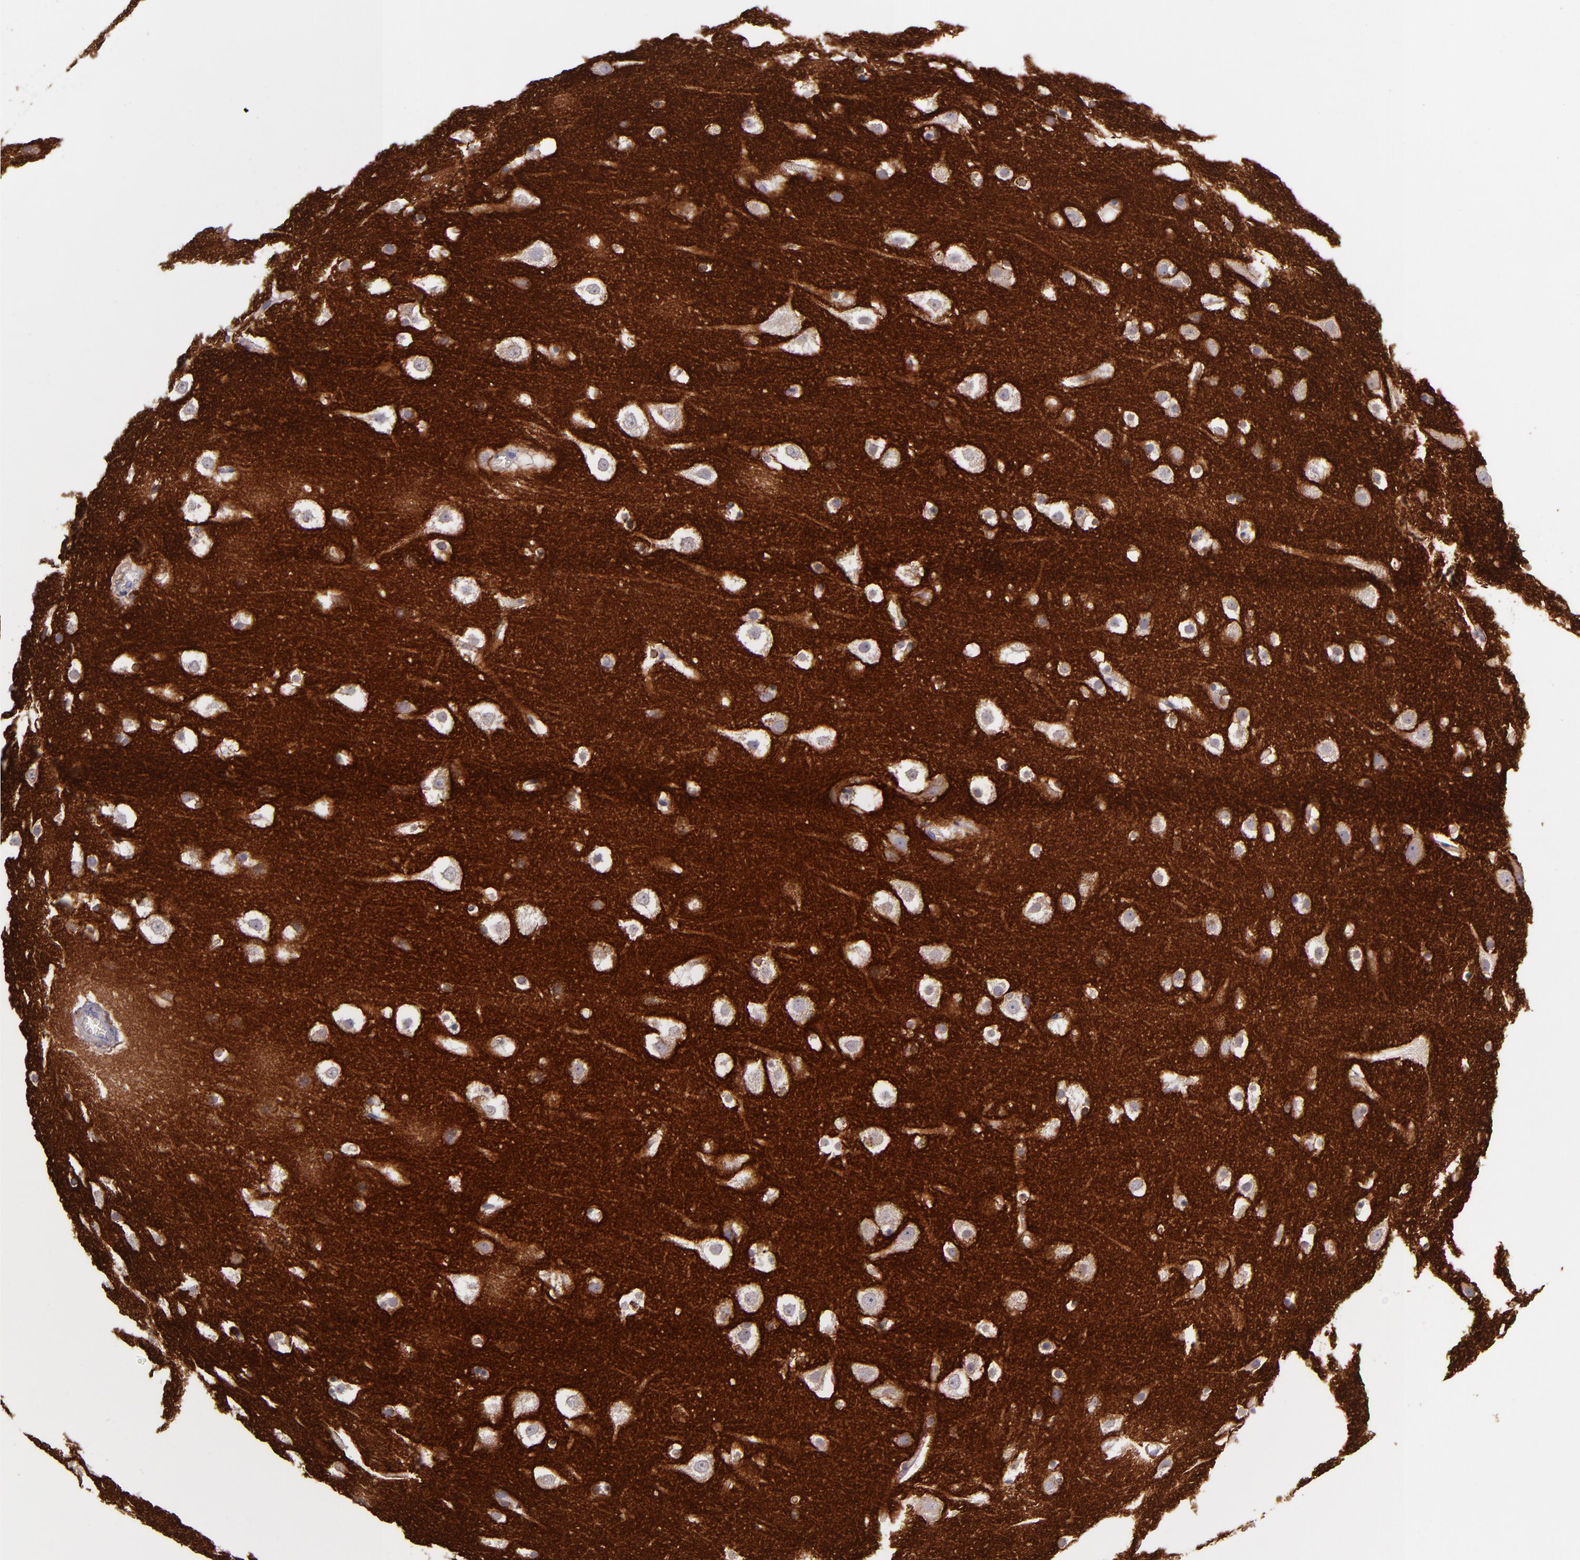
{"staining": {"intensity": "moderate", "quantity": "<25%", "location": "cytoplasmic/membranous"}, "tissue": "hippocampus", "cell_type": "Glial cells", "image_type": "normal", "snomed": [{"axis": "morphology", "description": "Normal tissue, NOS"}, {"axis": "topography", "description": "Hippocampus"}], "caption": "High-magnification brightfield microscopy of normal hippocampus stained with DAB (3,3'-diaminobenzidine) (brown) and counterstained with hematoxylin (blue). glial cells exhibit moderate cytoplasmic/membranous expression is present in approximately<25% of cells.", "gene": "C5AR1", "patient": {"sex": "male", "age": 45}}